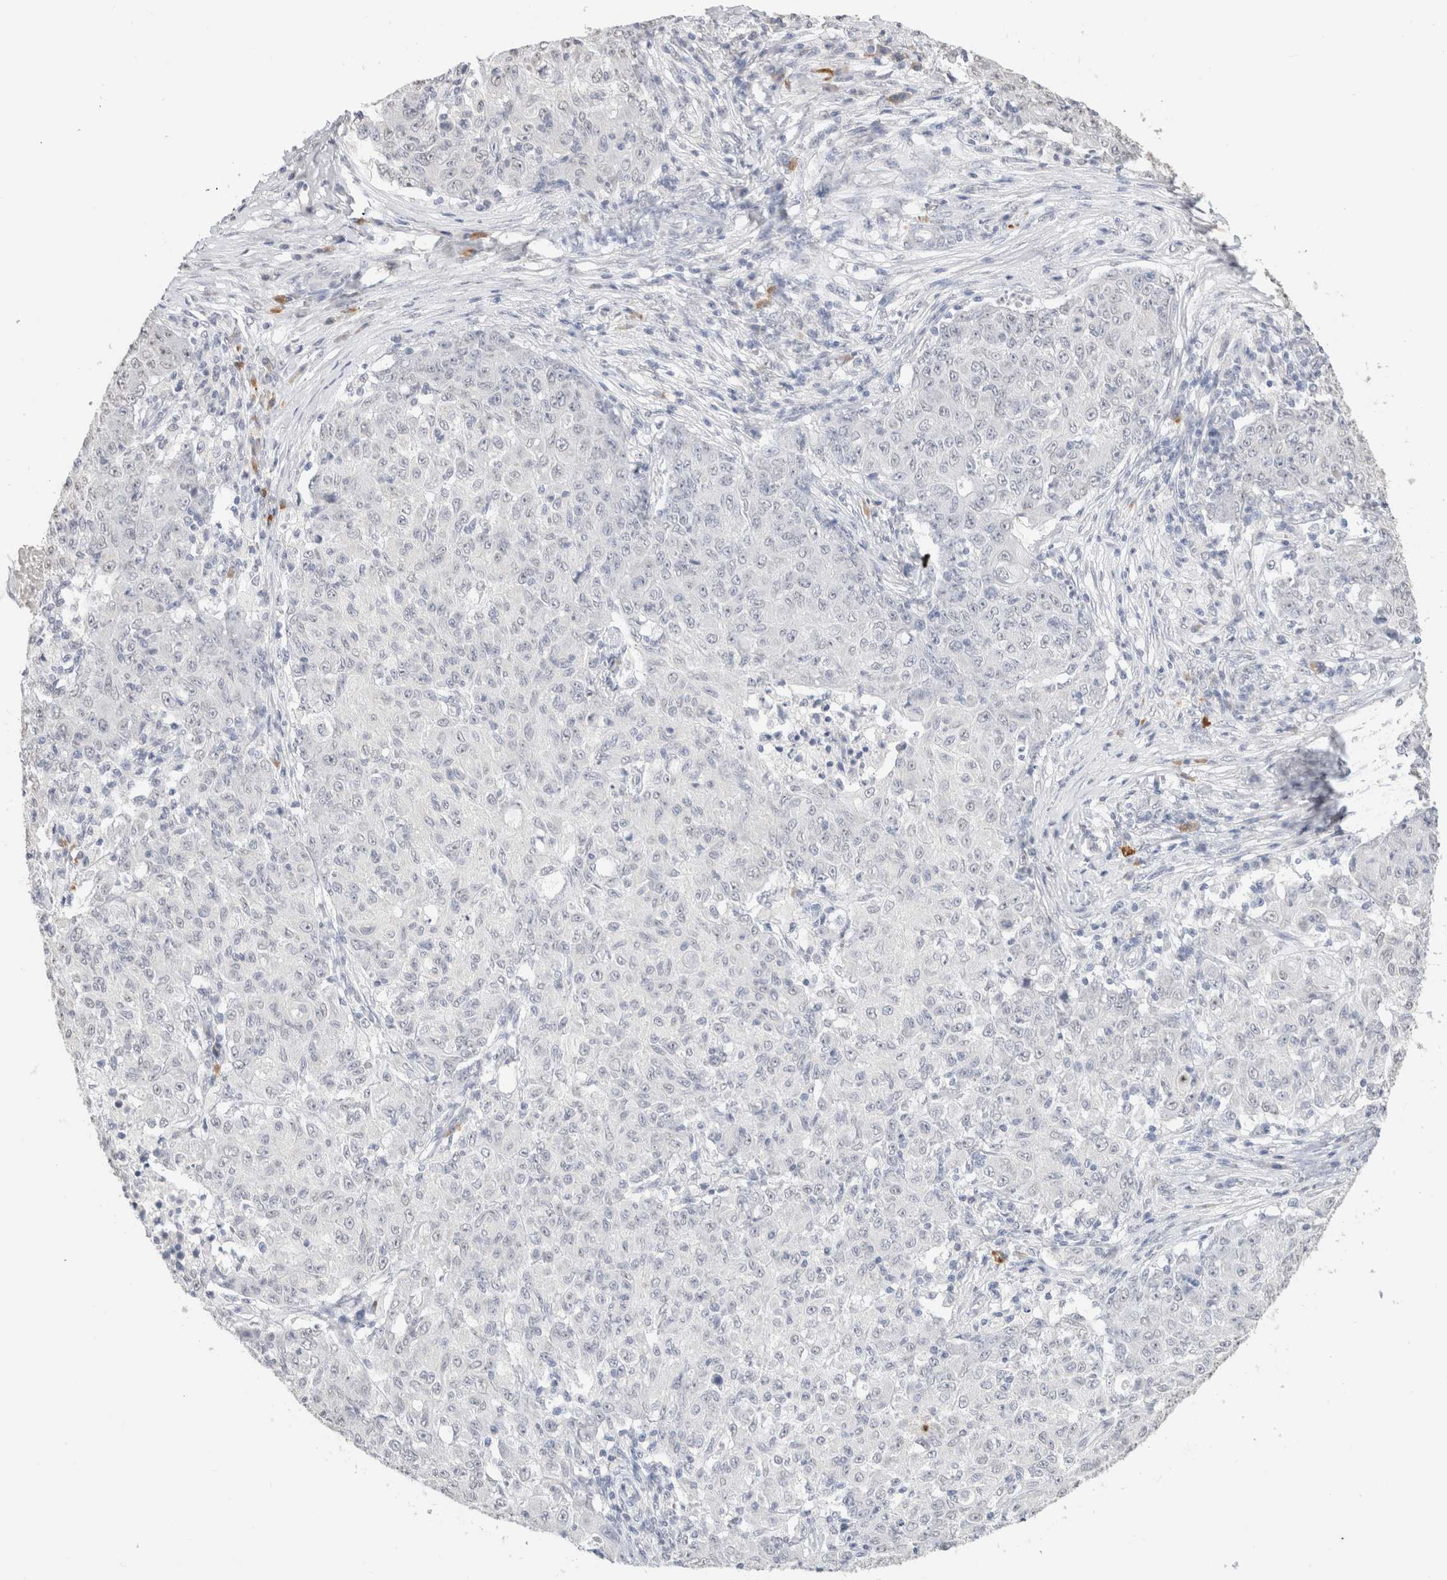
{"staining": {"intensity": "negative", "quantity": "none", "location": "none"}, "tissue": "ovarian cancer", "cell_type": "Tumor cells", "image_type": "cancer", "snomed": [{"axis": "morphology", "description": "Carcinoma, endometroid"}, {"axis": "topography", "description": "Ovary"}], "caption": "DAB immunohistochemical staining of human ovarian cancer (endometroid carcinoma) demonstrates no significant expression in tumor cells. Brightfield microscopy of IHC stained with DAB (3,3'-diaminobenzidine) (brown) and hematoxylin (blue), captured at high magnification.", "gene": "CD80", "patient": {"sex": "female", "age": 42}}